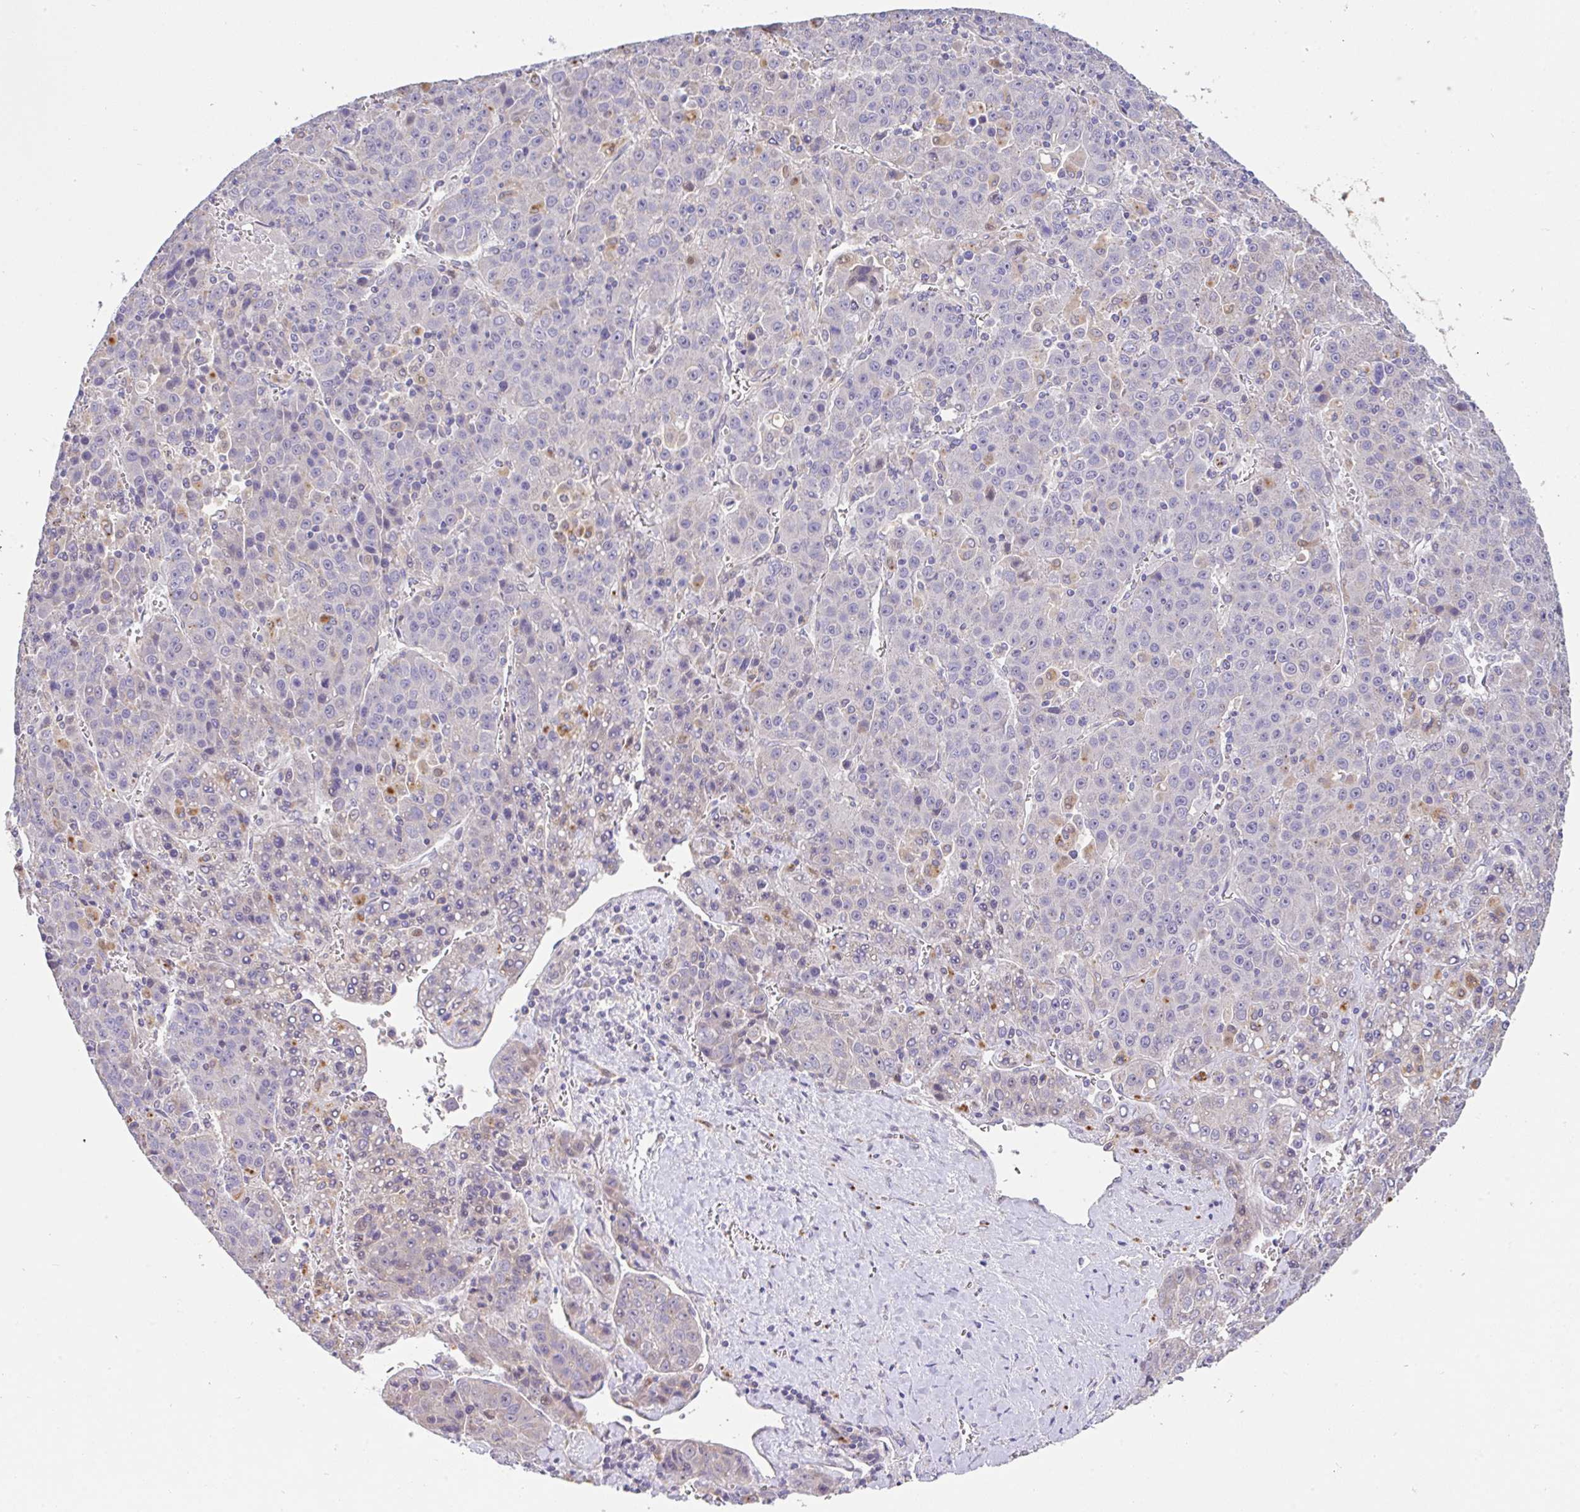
{"staining": {"intensity": "moderate", "quantity": "<25%", "location": "cytoplasmic/membranous"}, "tissue": "liver cancer", "cell_type": "Tumor cells", "image_type": "cancer", "snomed": [{"axis": "morphology", "description": "Carcinoma, Hepatocellular, NOS"}, {"axis": "topography", "description": "Liver"}], "caption": "IHC micrograph of liver cancer (hepatocellular carcinoma) stained for a protein (brown), which demonstrates low levels of moderate cytoplasmic/membranous positivity in about <25% of tumor cells.", "gene": "EPN3", "patient": {"sex": "female", "age": 53}}